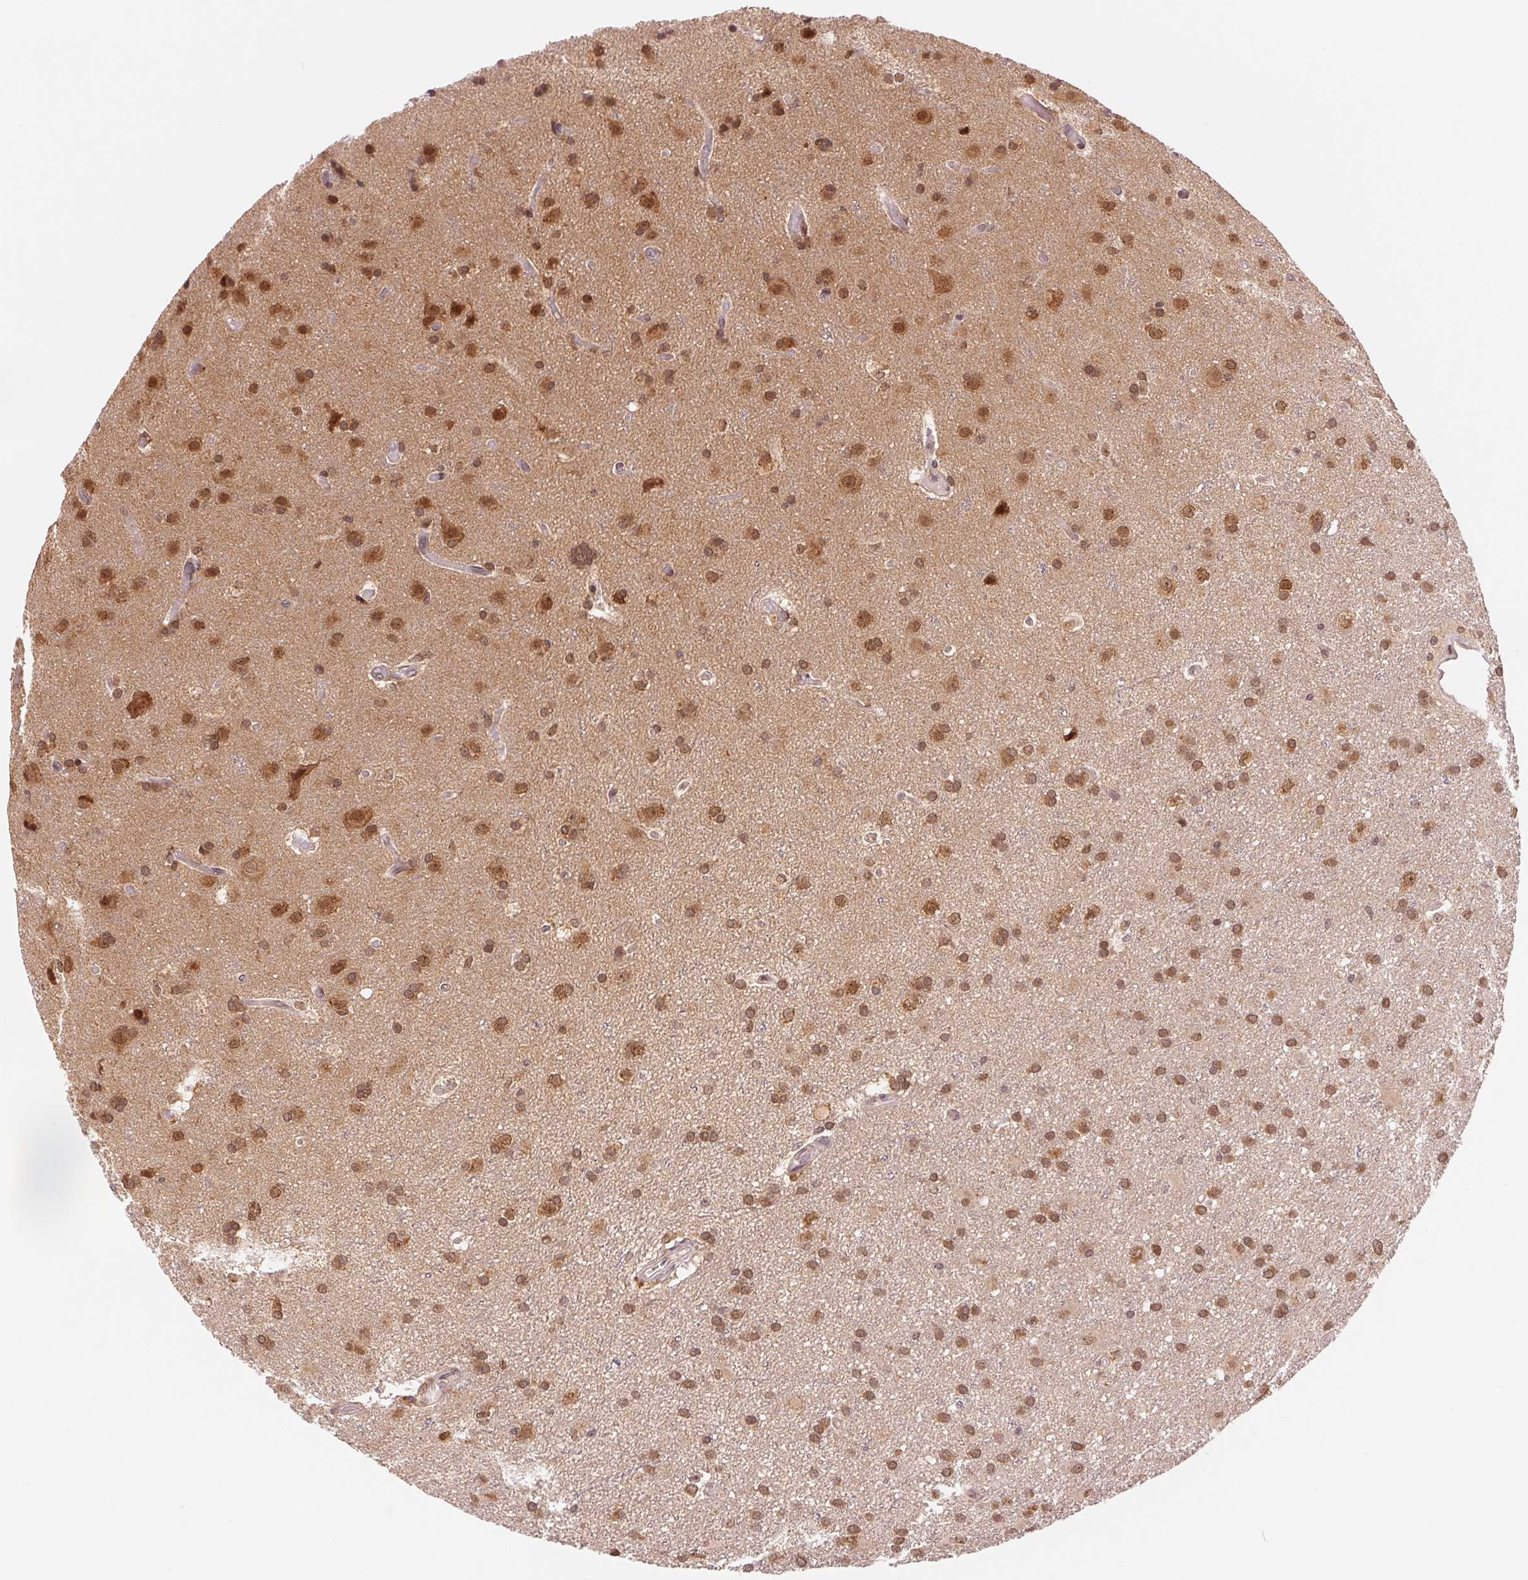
{"staining": {"intensity": "moderate", "quantity": ">75%", "location": "nuclear"}, "tissue": "glioma", "cell_type": "Tumor cells", "image_type": "cancer", "snomed": [{"axis": "morphology", "description": "Glioma, malignant, High grade"}, {"axis": "topography", "description": "Brain"}], "caption": "Malignant high-grade glioma stained with a brown dye shows moderate nuclear positive expression in approximately >75% of tumor cells.", "gene": "ERI3", "patient": {"sex": "male", "age": 55}}